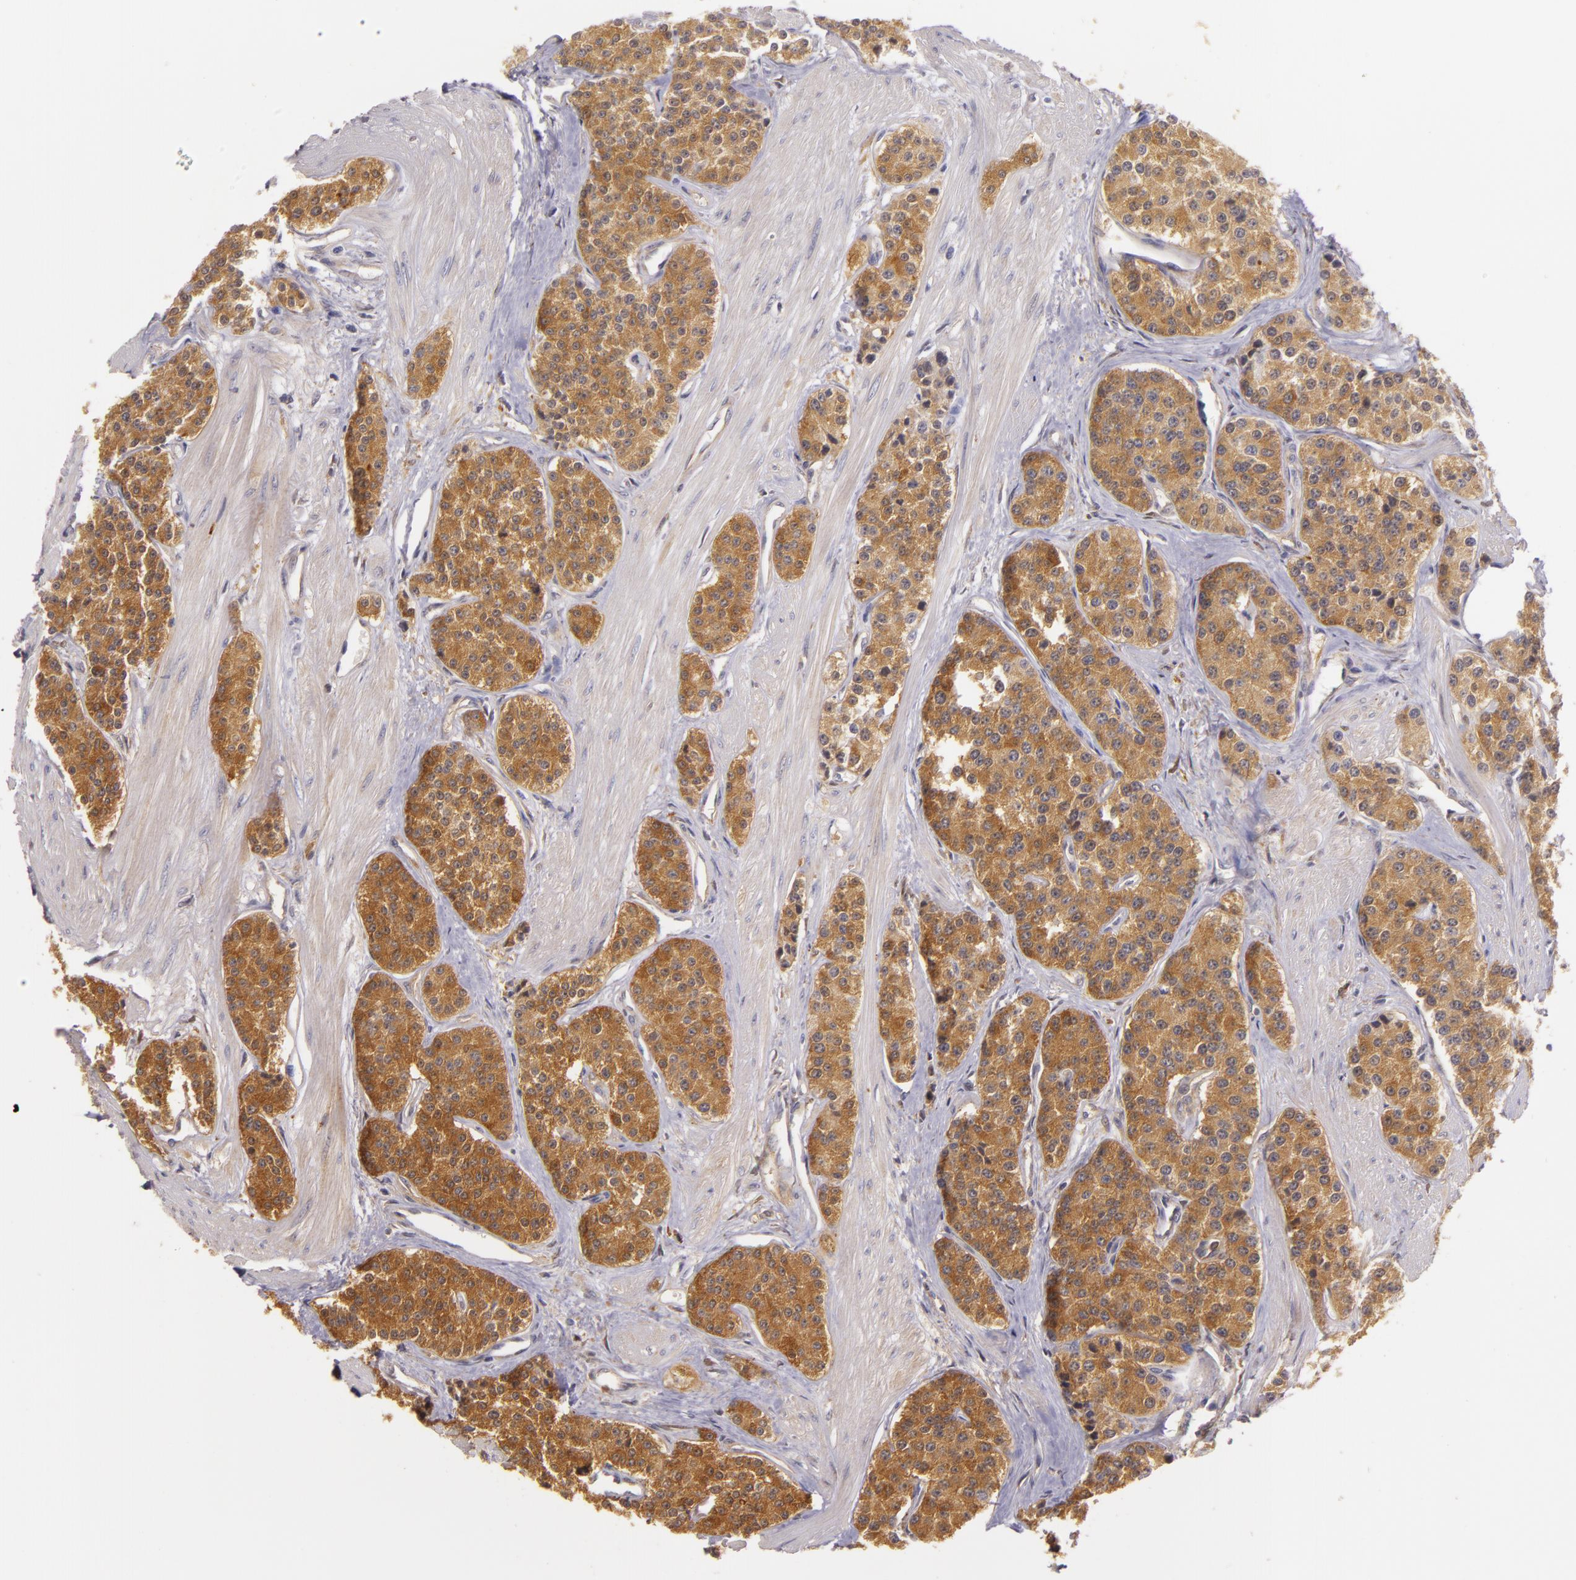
{"staining": {"intensity": "strong", "quantity": ">75%", "location": "cytoplasmic/membranous"}, "tissue": "carcinoid", "cell_type": "Tumor cells", "image_type": "cancer", "snomed": [{"axis": "morphology", "description": "Carcinoid, malignant, NOS"}, {"axis": "topography", "description": "Stomach"}], "caption": "Immunohistochemical staining of carcinoid exhibits strong cytoplasmic/membranous protein positivity in approximately >75% of tumor cells.", "gene": "TOM1", "patient": {"sex": "female", "age": 76}}